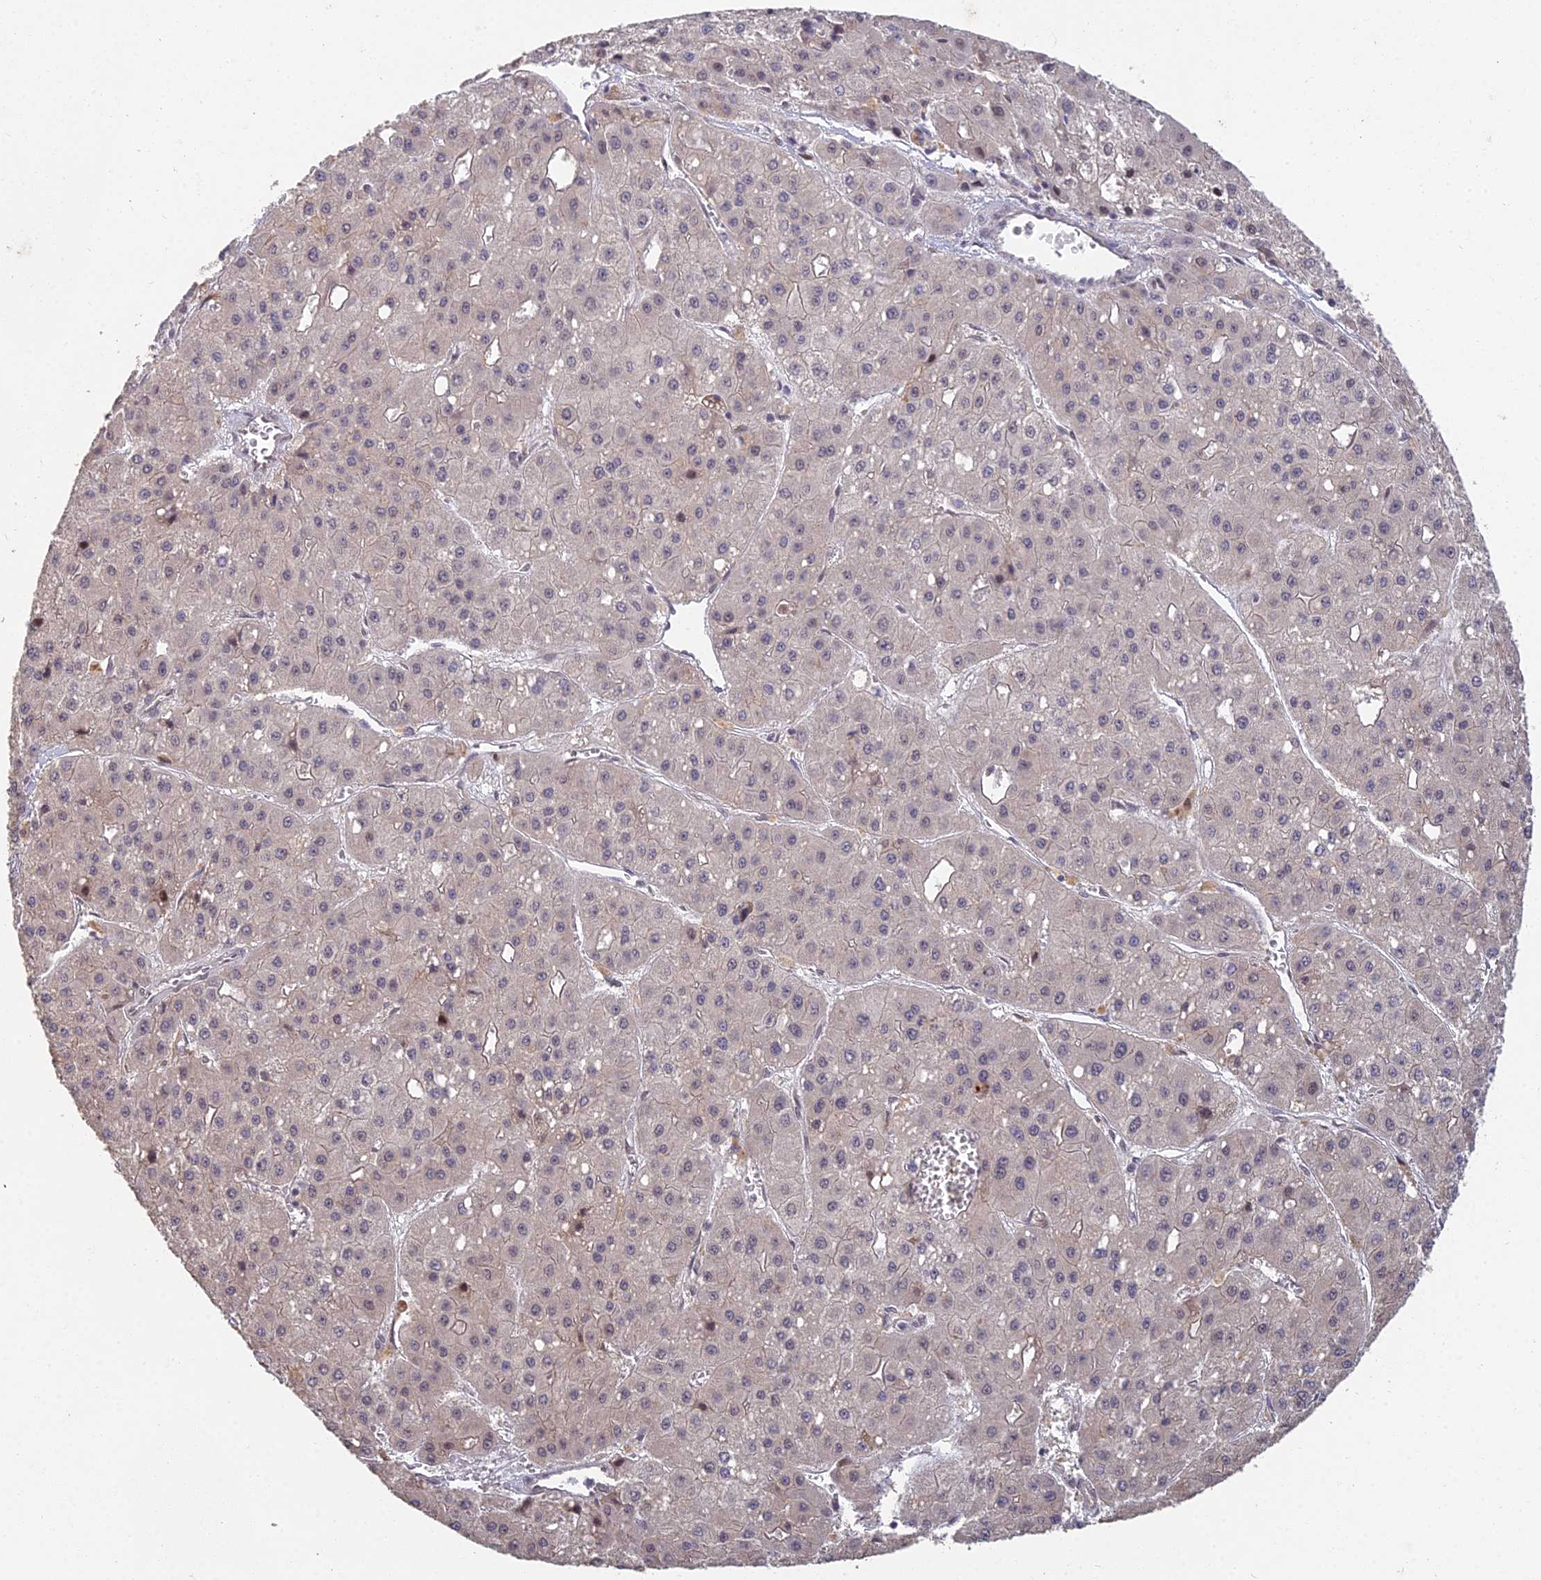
{"staining": {"intensity": "moderate", "quantity": "<25%", "location": "nuclear"}, "tissue": "liver cancer", "cell_type": "Tumor cells", "image_type": "cancer", "snomed": [{"axis": "morphology", "description": "Carcinoma, Hepatocellular, NOS"}, {"axis": "topography", "description": "Liver"}], "caption": "Protein analysis of liver cancer (hepatocellular carcinoma) tissue exhibits moderate nuclear staining in approximately <25% of tumor cells.", "gene": "ABHD17A", "patient": {"sex": "male", "age": 47}}